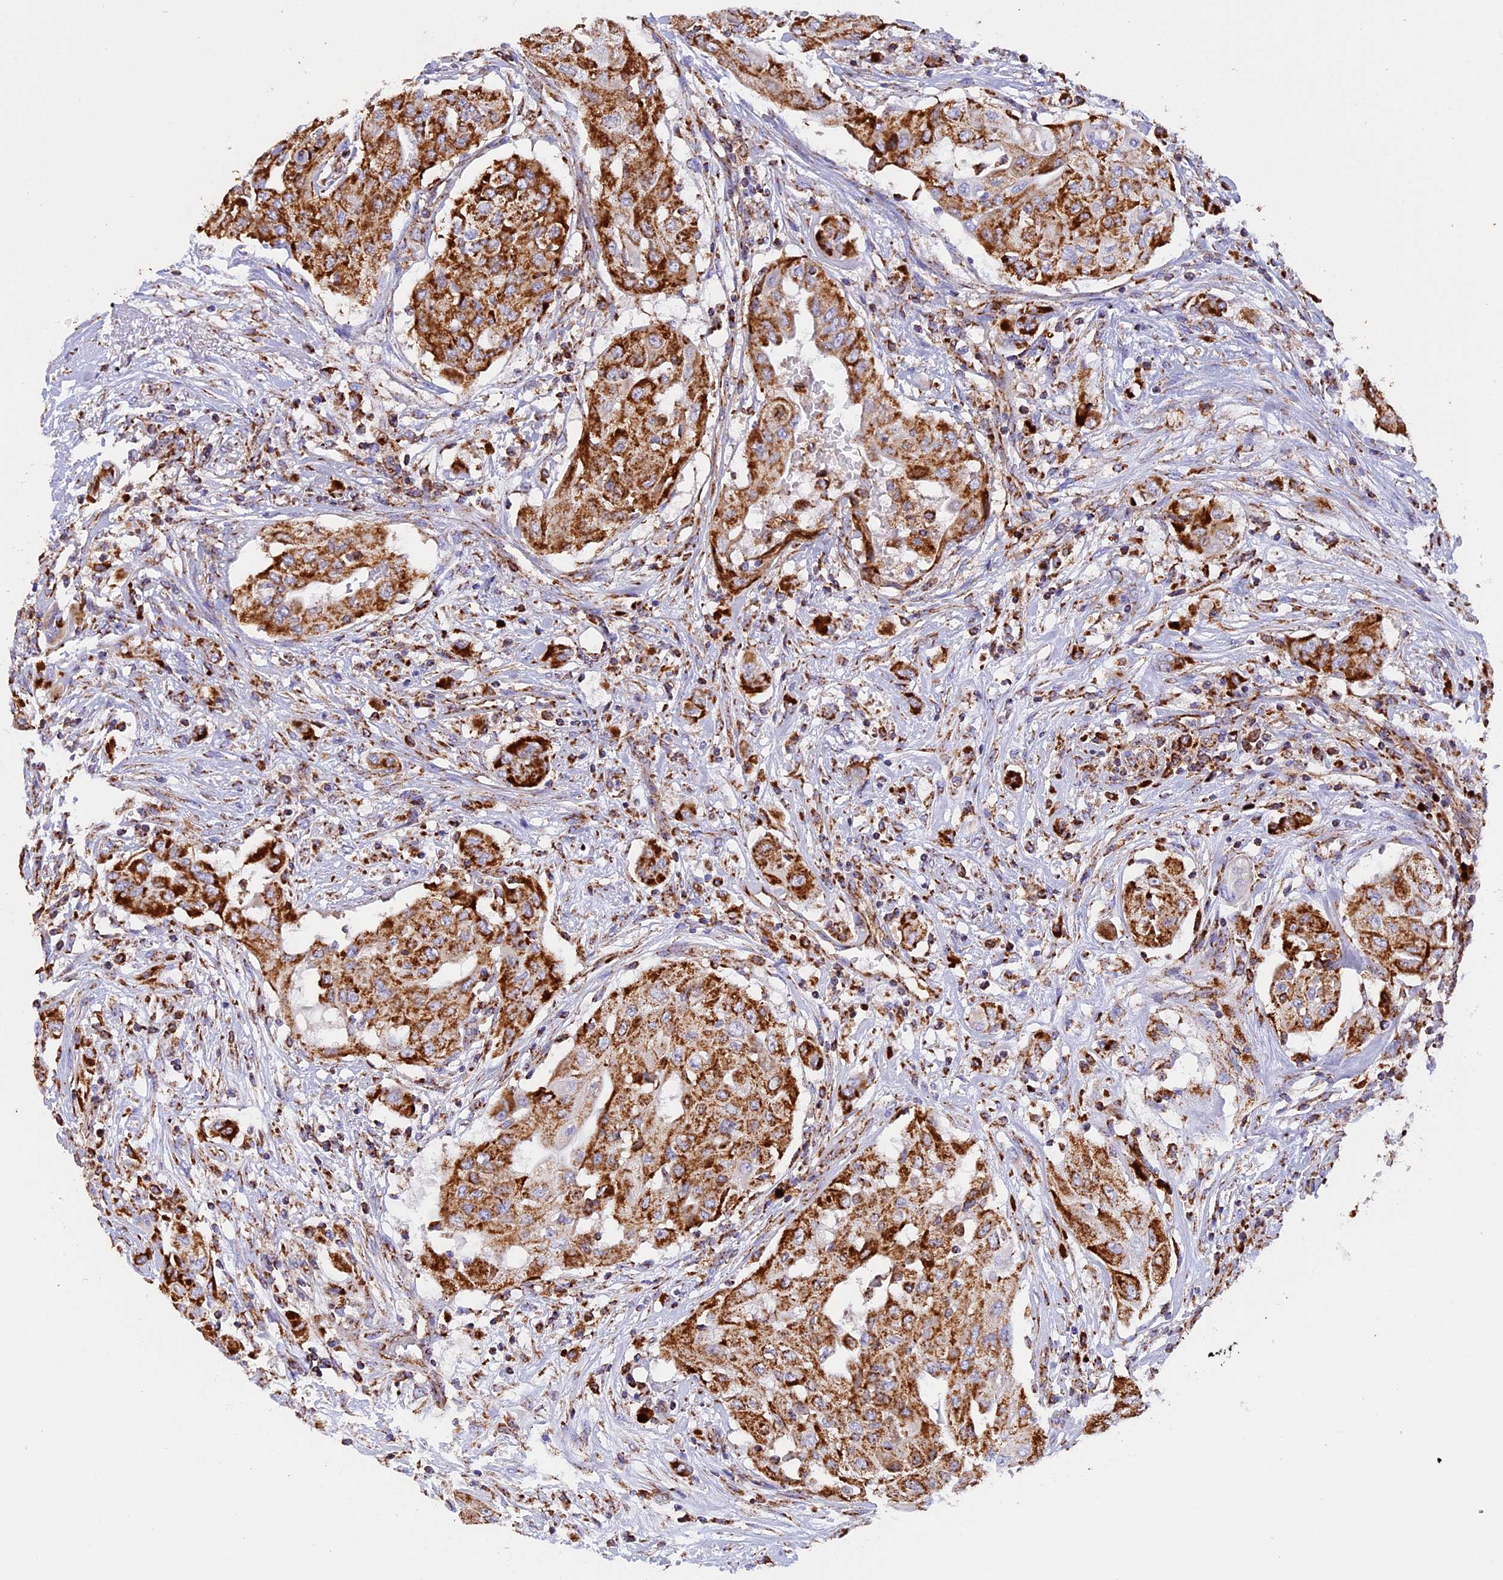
{"staining": {"intensity": "strong", "quantity": ">75%", "location": "cytoplasmic/membranous"}, "tissue": "thyroid cancer", "cell_type": "Tumor cells", "image_type": "cancer", "snomed": [{"axis": "morphology", "description": "Papillary adenocarcinoma, NOS"}, {"axis": "topography", "description": "Thyroid gland"}], "caption": "Thyroid papillary adenocarcinoma stained with immunohistochemistry reveals strong cytoplasmic/membranous staining in approximately >75% of tumor cells.", "gene": "UQCRB", "patient": {"sex": "female", "age": 59}}